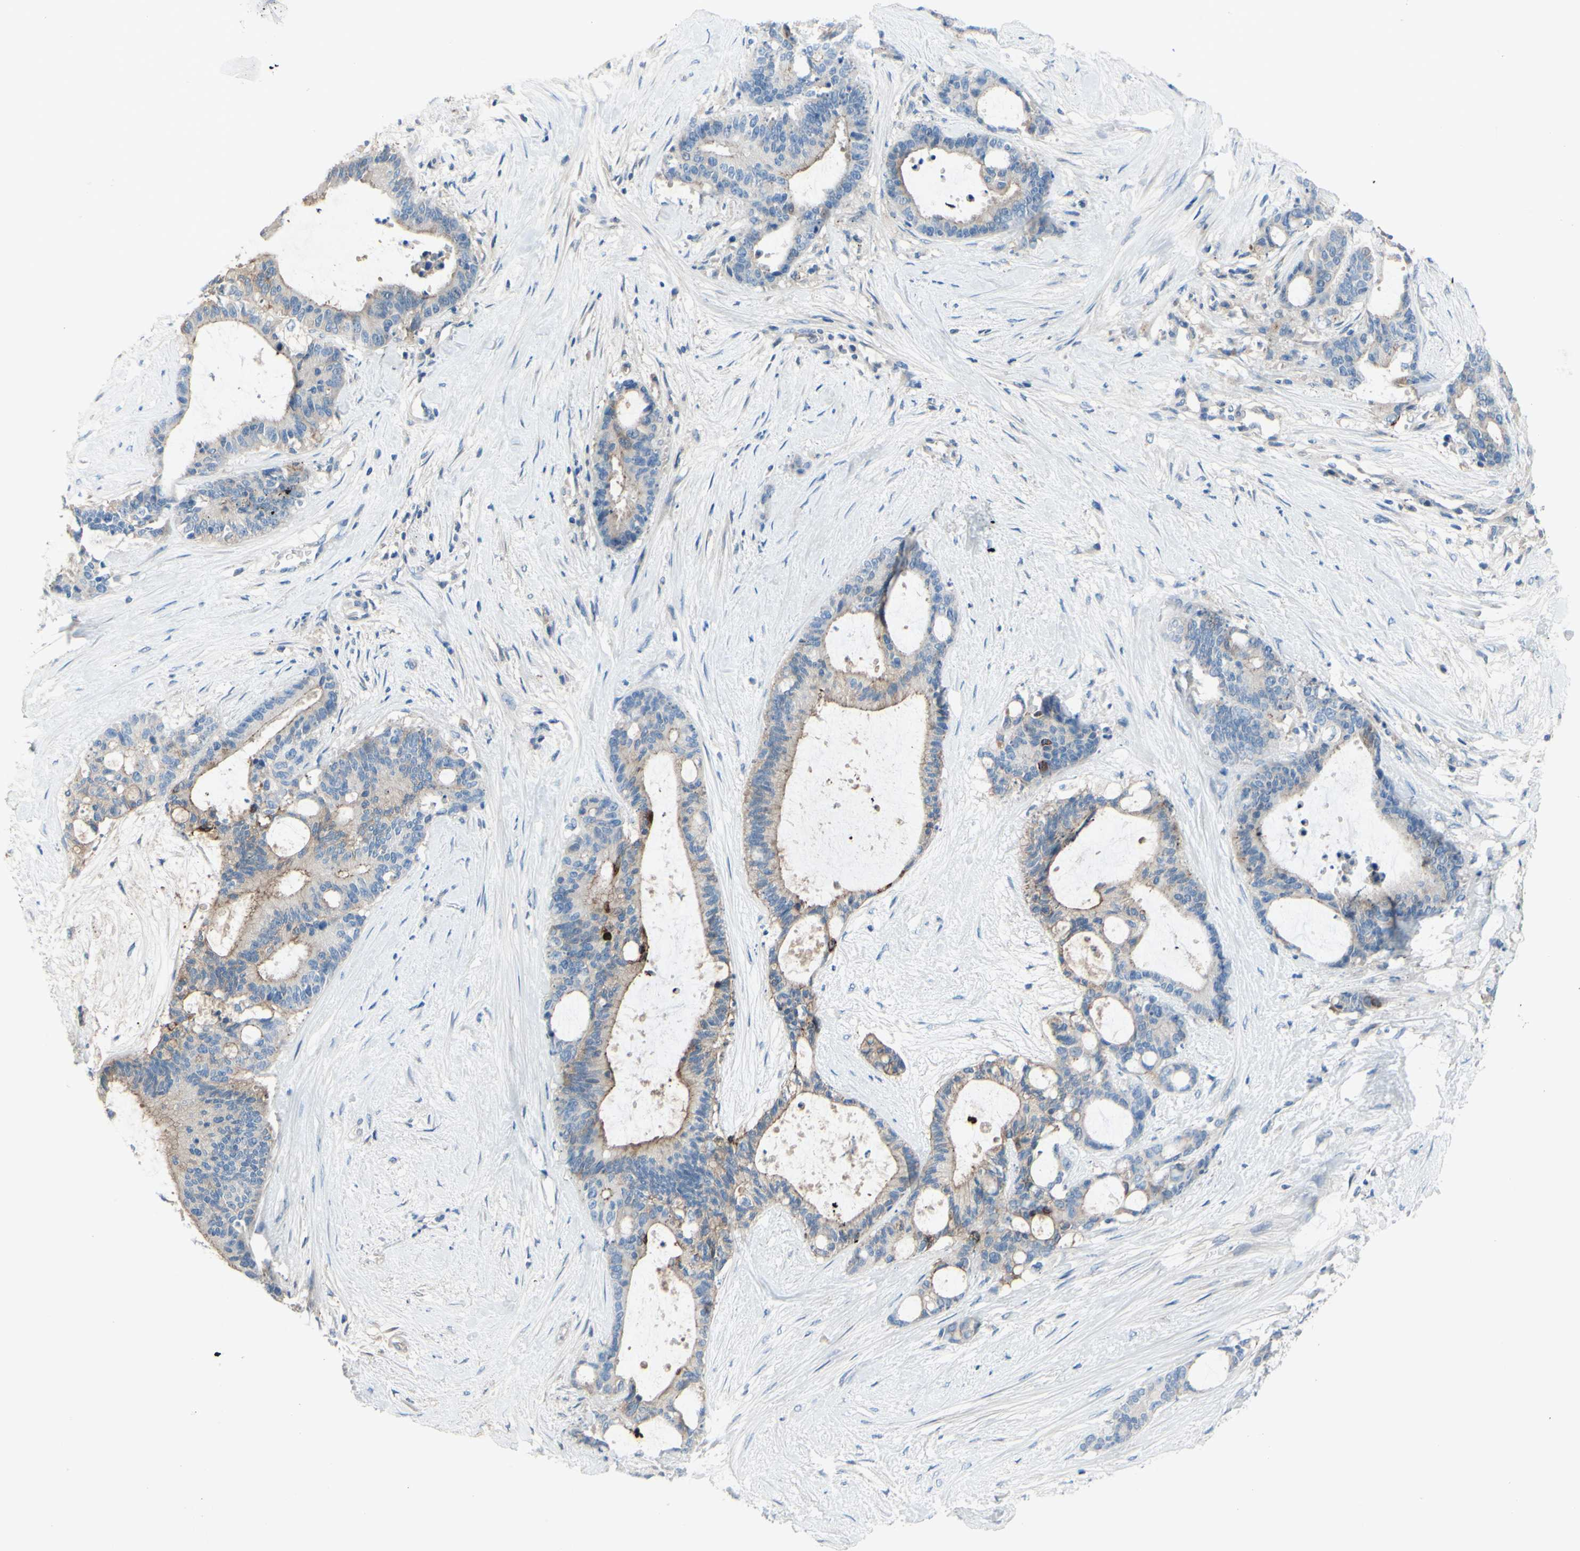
{"staining": {"intensity": "moderate", "quantity": "25%-75%", "location": "cytoplasmic/membranous"}, "tissue": "liver cancer", "cell_type": "Tumor cells", "image_type": "cancer", "snomed": [{"axis": "morphology", "description": "Cholangiocarcinoma"}, {"axis": "topography", "description": "Liver"}], "caption": "Approximately 25%-75% of tumor cells in liver cholangiocarcinoma display moderate cytoplasmic/membranous protein positivity as visualized by brown immunohistochemical staining.", "gene": "TMEM59L", "patient": {"sex": "female", "age": 73}}